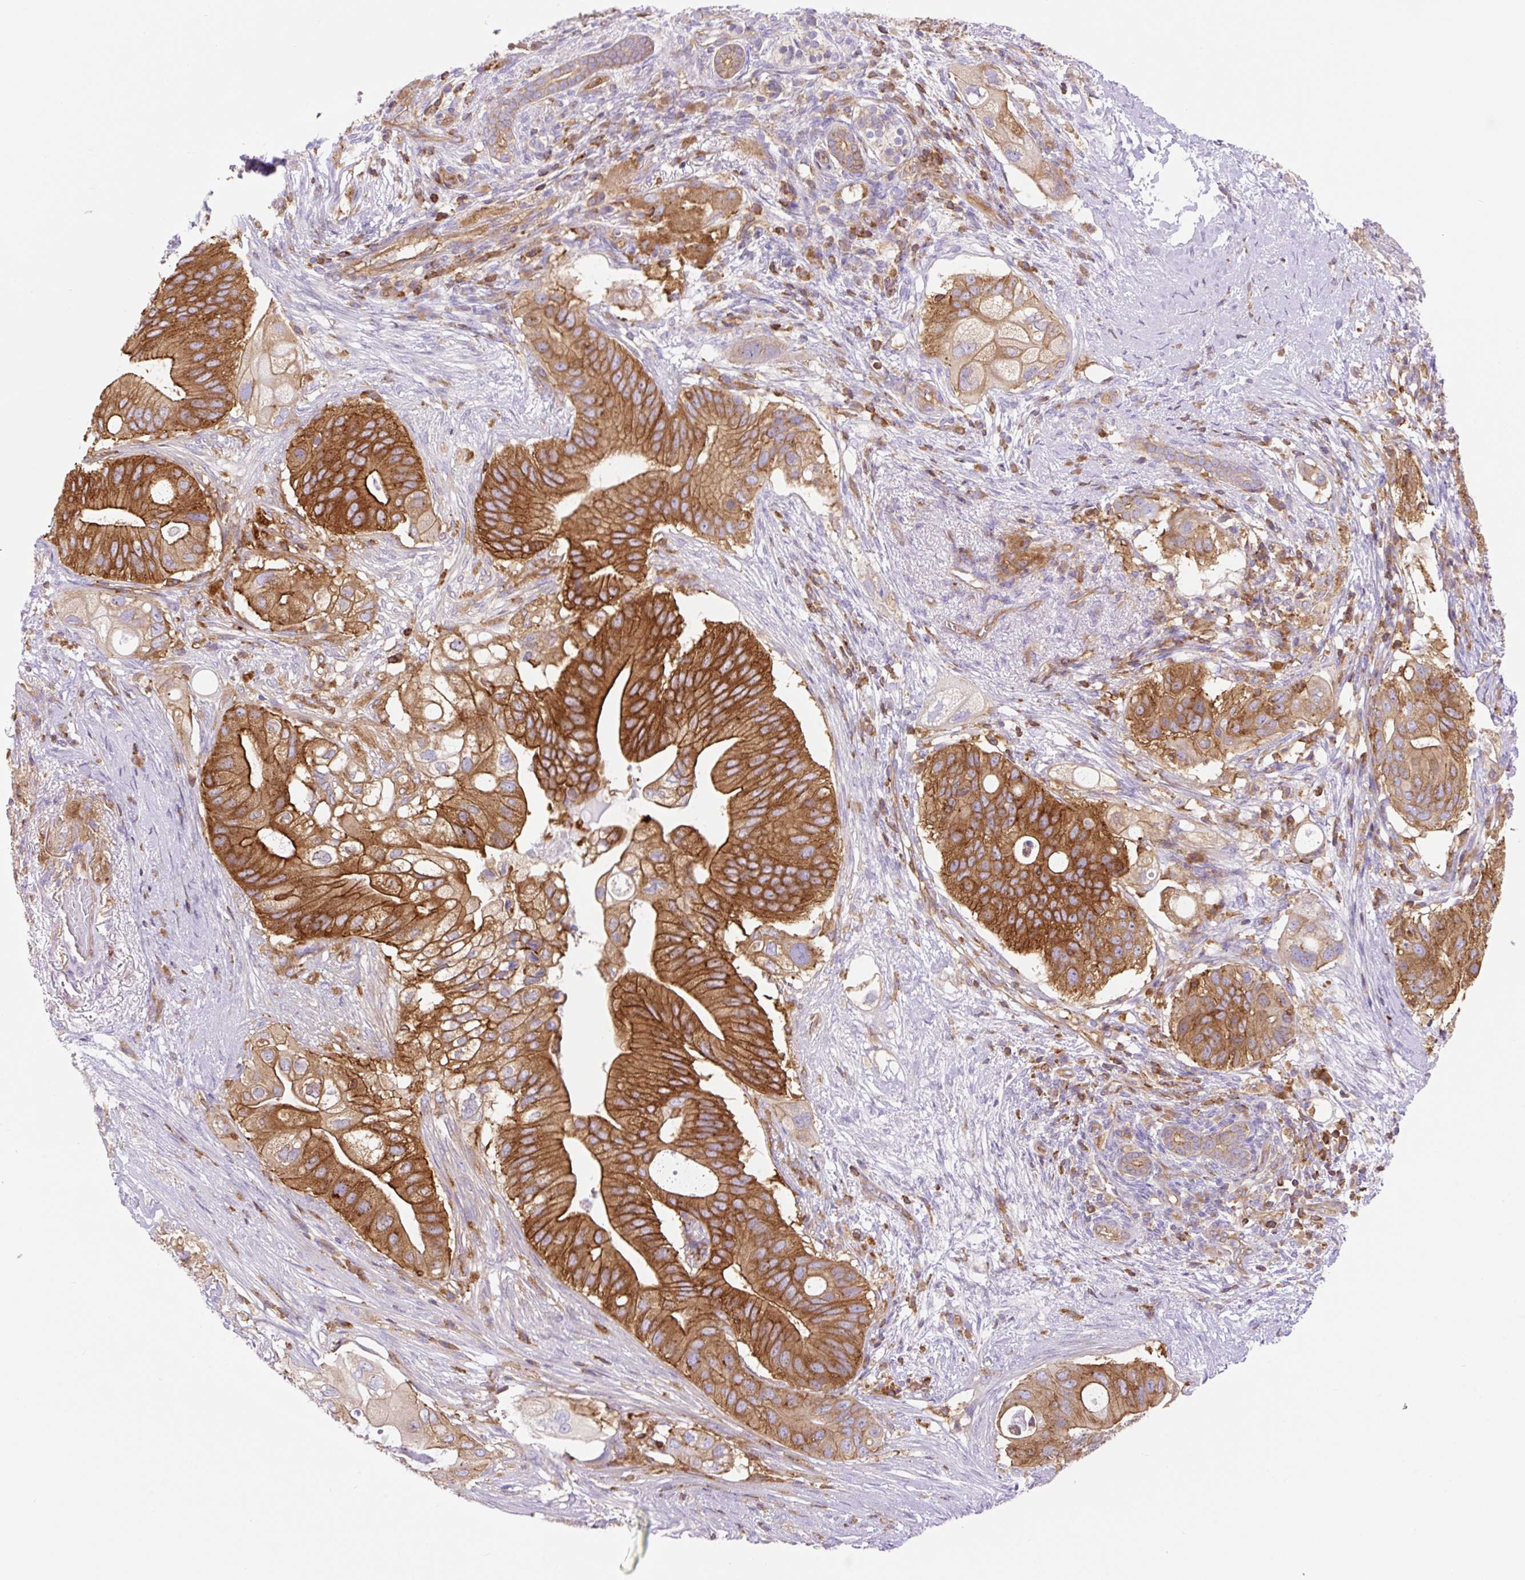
{"staining": {"intensity": "strong", "quantity": ">75%", "location": "cytoplasmic/membranous"}, "tissue": "pancreatic cancer", "cell_type": "Tumor cells", "image_type": "cancer", "snomed": [{"axis": "morphology", "description": "Adenocarcinoma, NOS"}, {"axis": "topography", "description": "Pancreas"}], "caption": "Immunohistochemical staining of pancreatic cancer reveals strong cytoplasmic/membranous protein expression in about >75% of tumor cells.", "gene": "DNM2", "patient": {"sex": "female", "age": 72}}